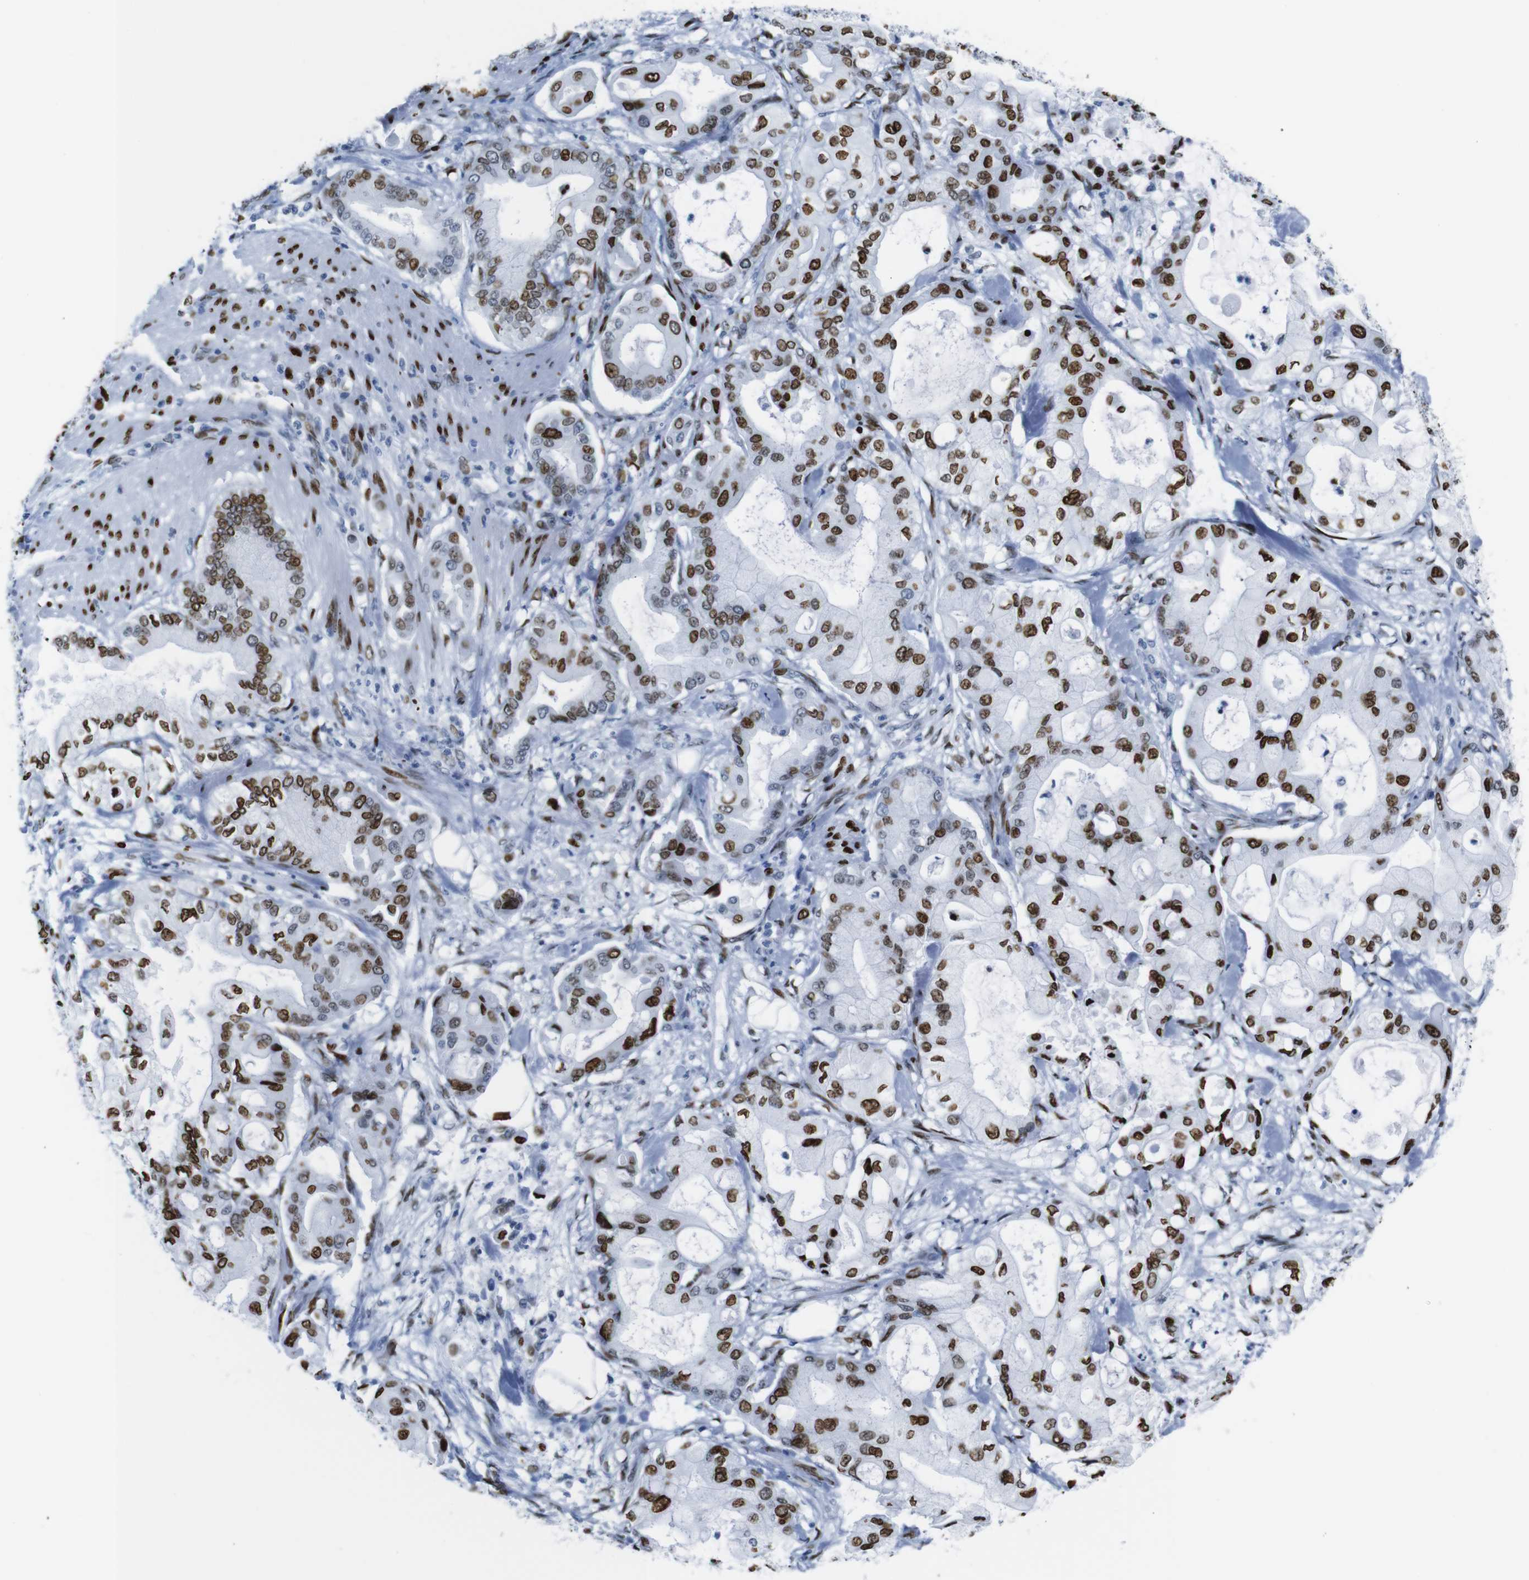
{"staining": {"intensity": "strong", "quantity": ">75%", "location": "nuclear"}, "tissue": "pancreatic cancer", "cell_type": "Tumor cells", "image_type": "cancer", "snomed": [{"axis": "morphology", "description": "Adenocarcinoma, NOS"}, {"axis": "morphology", "description": "Adenocarcinoma, metastatic, NOS"}, {"axis": "topography", "description": "Lymph node"}, {"axis": "topography", "description": "Pancreas"}, {"axis": "topography", "description": "Duodenum"}], "caption": "This photomicrograph demonstrates immunohistochemistry staining of pancreatic cancer, with high strong nuclear staining in approximately >75% of tumor cells.", "gene": "NPIPB15", "patient": {"sex": "female", "age": 64}}